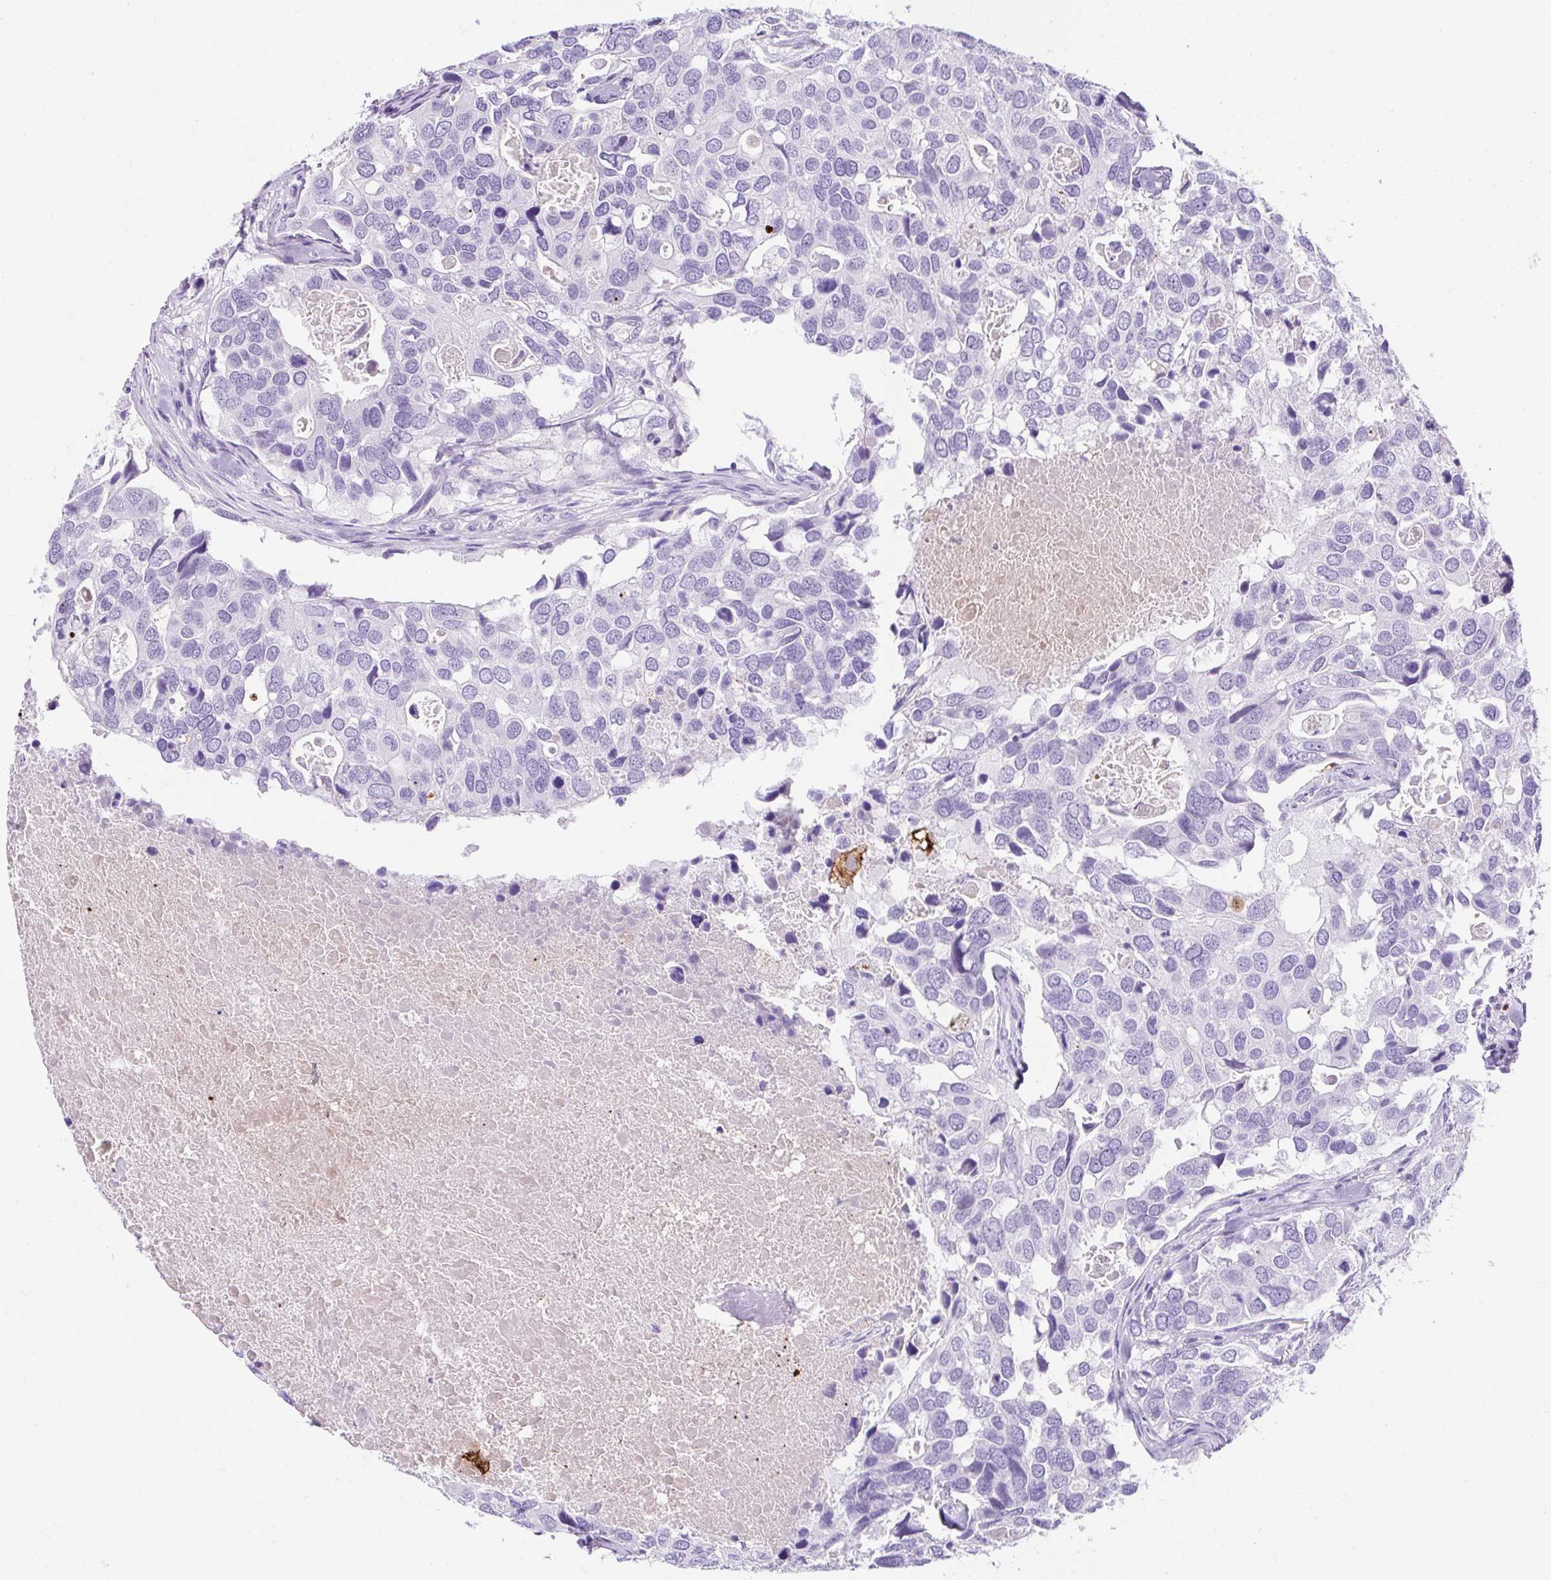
{"staining": {"intensity": "negative", "quantity": "none", "location": "none"}, "tissue": "breast cancer", "cell_type": "Tumor cells", "image_type": "cancer", "snomed": [{"axis": "morphology", "description": "Duct carcinoma"}, {"axis": "topography", "description": "Breast"}], "caption": "Infiltrating ductal carcinoma (breast) was stained to show a protein in brown. There is no significant expression in tumor cells.", "gene": "APOC4-APOC2", "patient": {"sex": "female", "age": 83}}